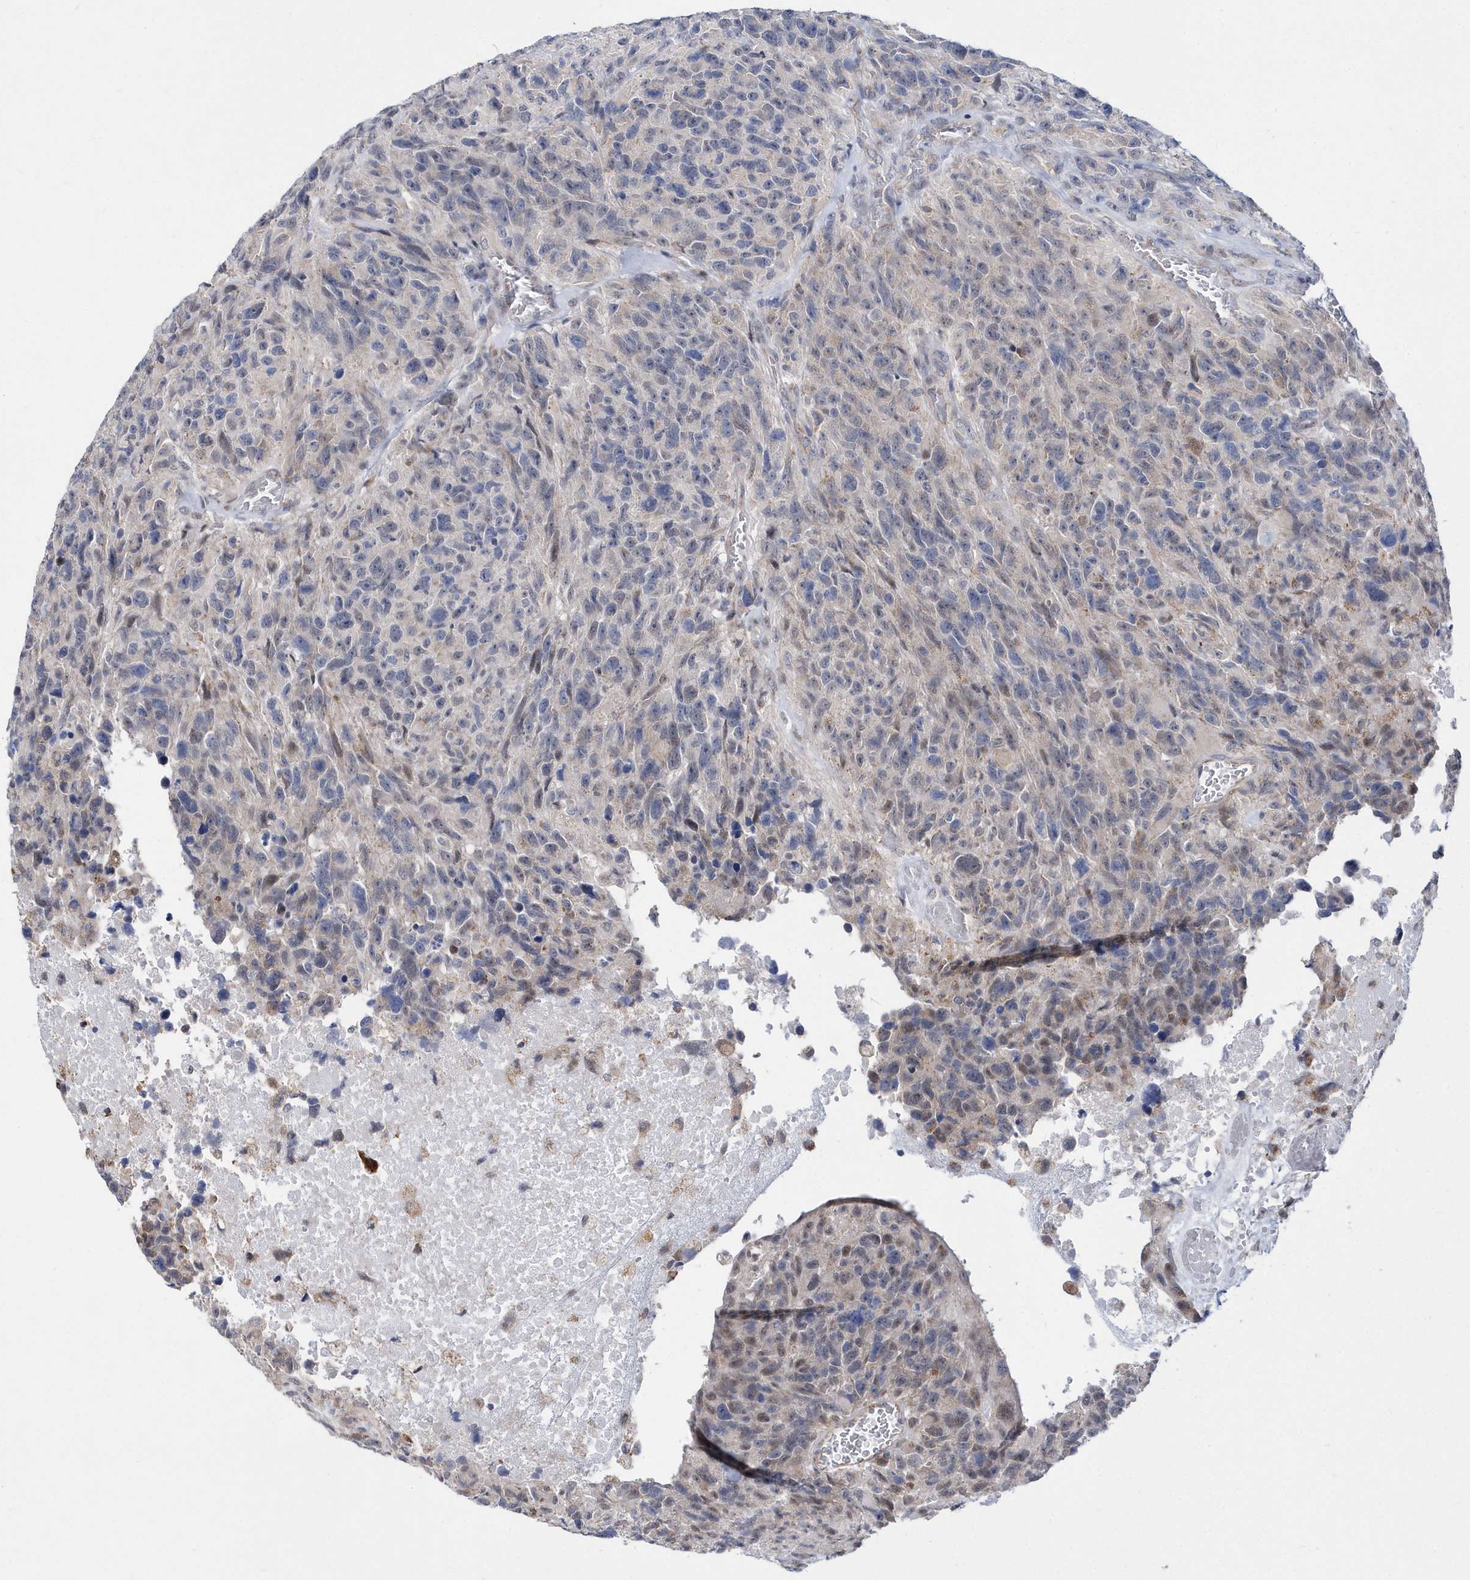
{"staining": {"intensity": "negative", "quantity": "none", "location": "none"}, "tissue": "glioma", "cell_type": "Tumor cells", "image_type": "cancer", "snomed": [{"axis": "morphology", "description": "Glioma, malignant, High grade"}, {"axis": "topography", "description": "Brain"}], "caption": "This is an IHC histopathology image of glioma. There is no positivity in tumor cells.", "gene": "SPATA5", "patient": {"sex": "male", "age": 69}}